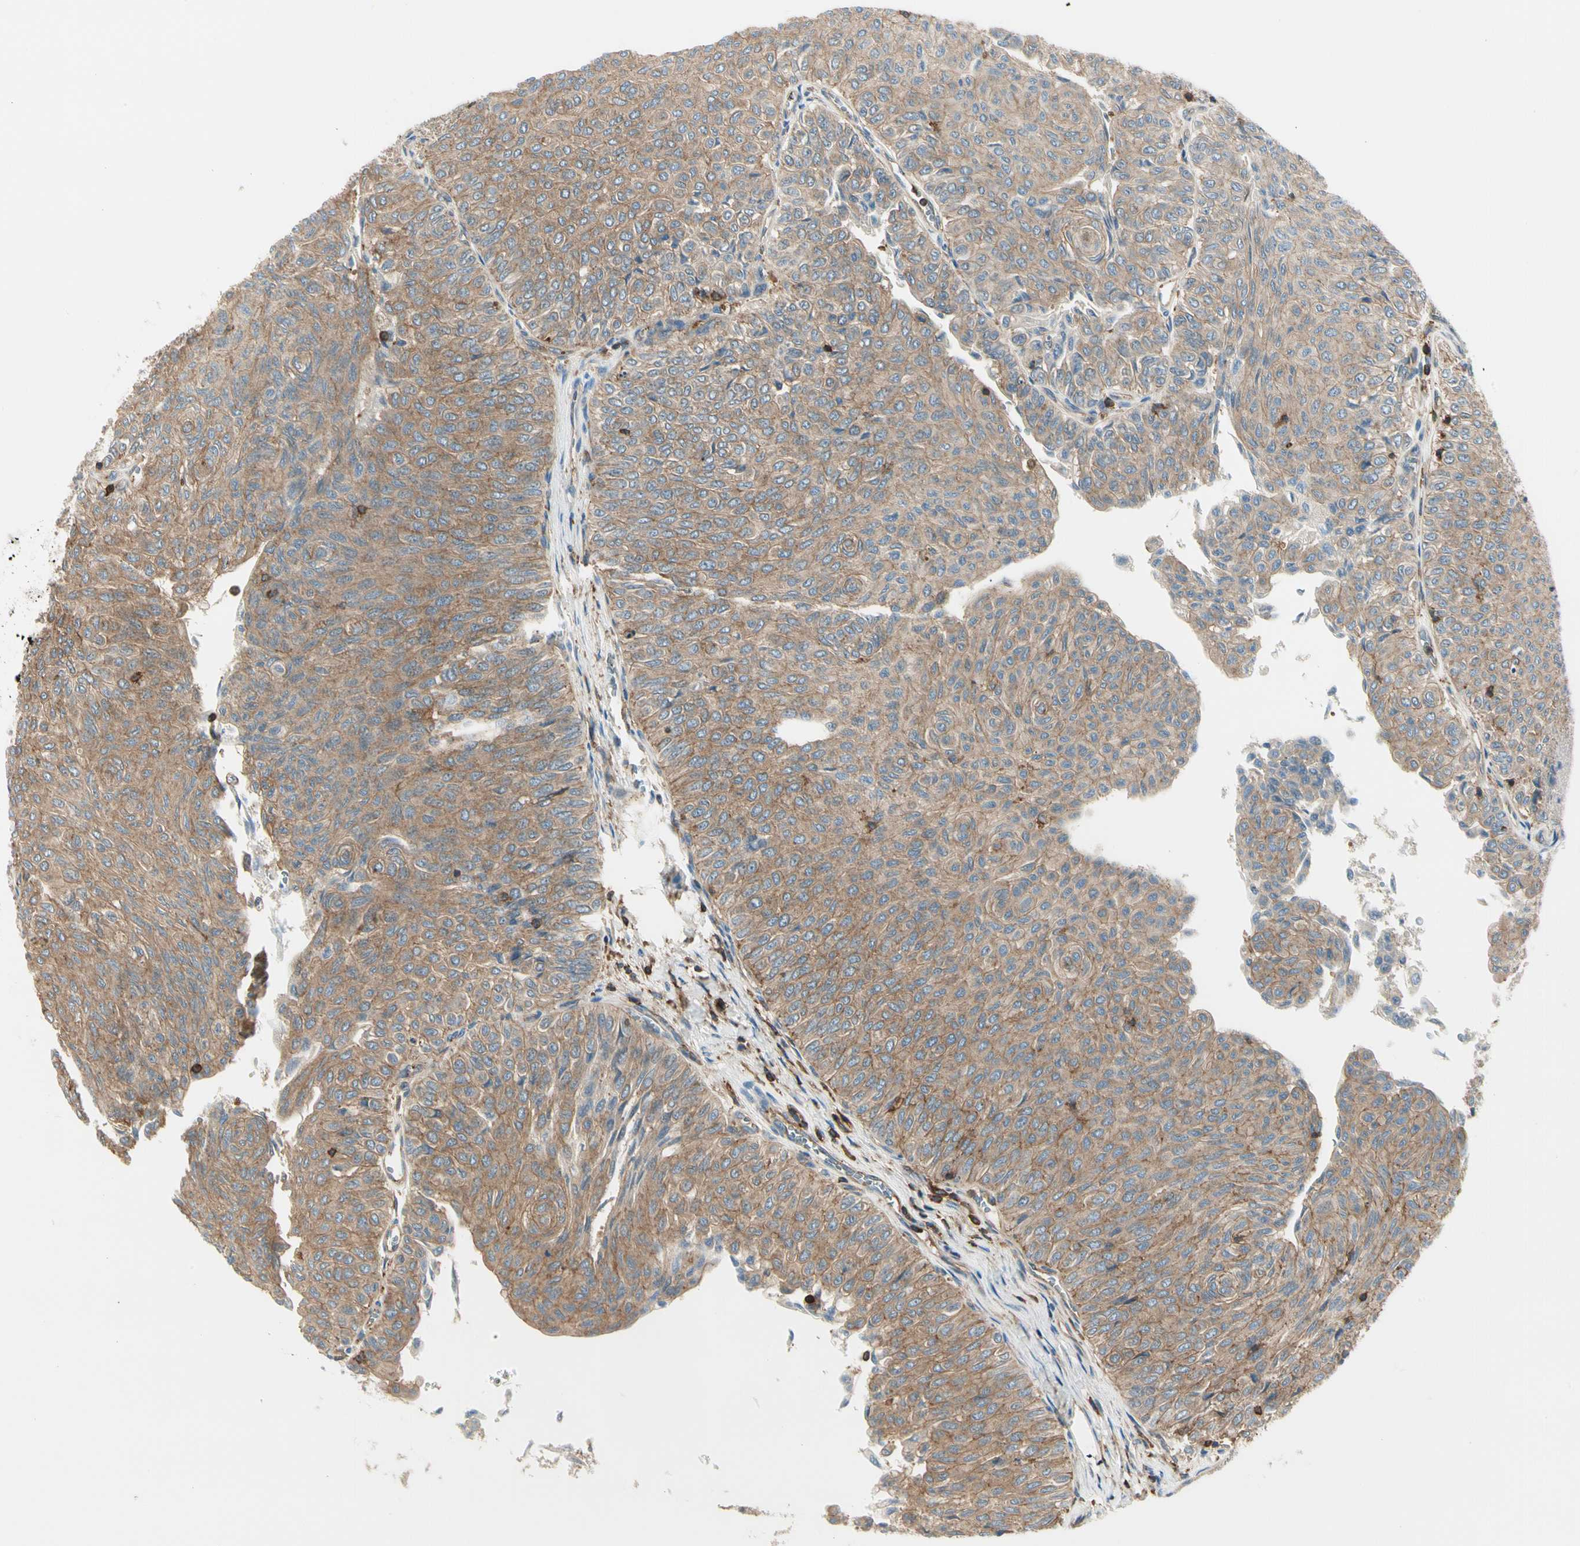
{"staining": {"intensity": "moderate", "quantity": ">75%", "location": "cytoplasmic/membranous"}, "tissue": "urothelial cancer", "cell_type": "Tumor cells", "image_type": "cancer", "snomed": [{"axis": "morphology", "description": "Urothelial carcinoma, Low grade"}, {"axis": "topography", "description": "Urinary bladder"}], "caption": "Low-grade urothelial carcinoma stained with a protein marker displays moderate staining in tumor cells.", "gene": "CAPZA2", "patient": {"sex": "male", "age": 78}}